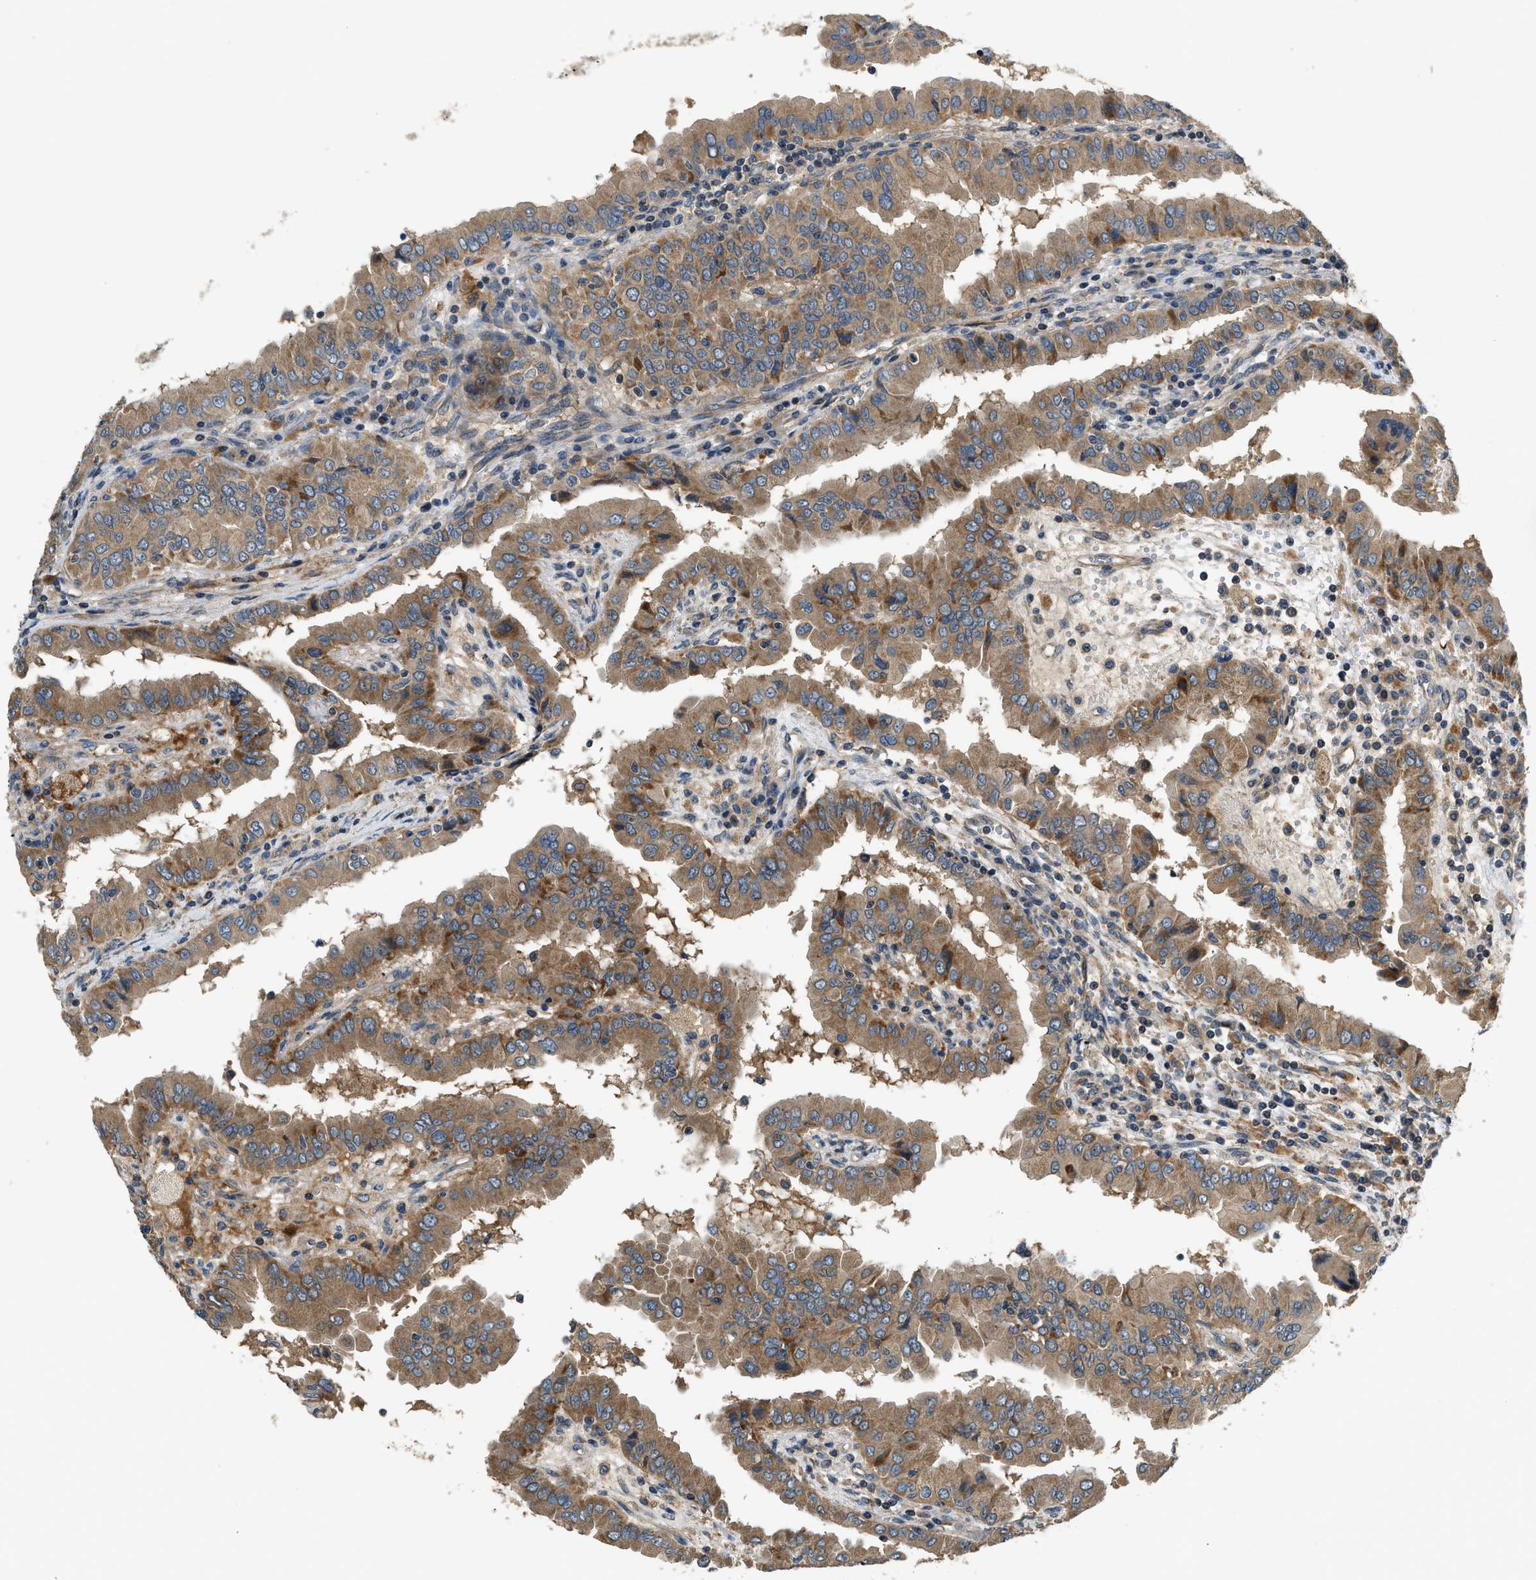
{"staining": {"intensity": "moderate", "quantity": ">75%", "location": "cytoplasmic/membranous"}, "tissue": "thyroid cancer", "cell_type": "Tumor cells", "image_type": "cancer", "snomed": [{"axis": "morphology", "description": "Papillary adenocarcinoma, NOS"}, {"axis": "topography", "description": "Thyroid gland"}], "caption": "Thyroid cancer (papillary adenocarcinoma) stained with IHC reveals moderate cytoplasmic/membranous staining in approximately >75% of tumor cells.", "gene": "IL3RA", "patient": {"sex": "male", "age": 33}}